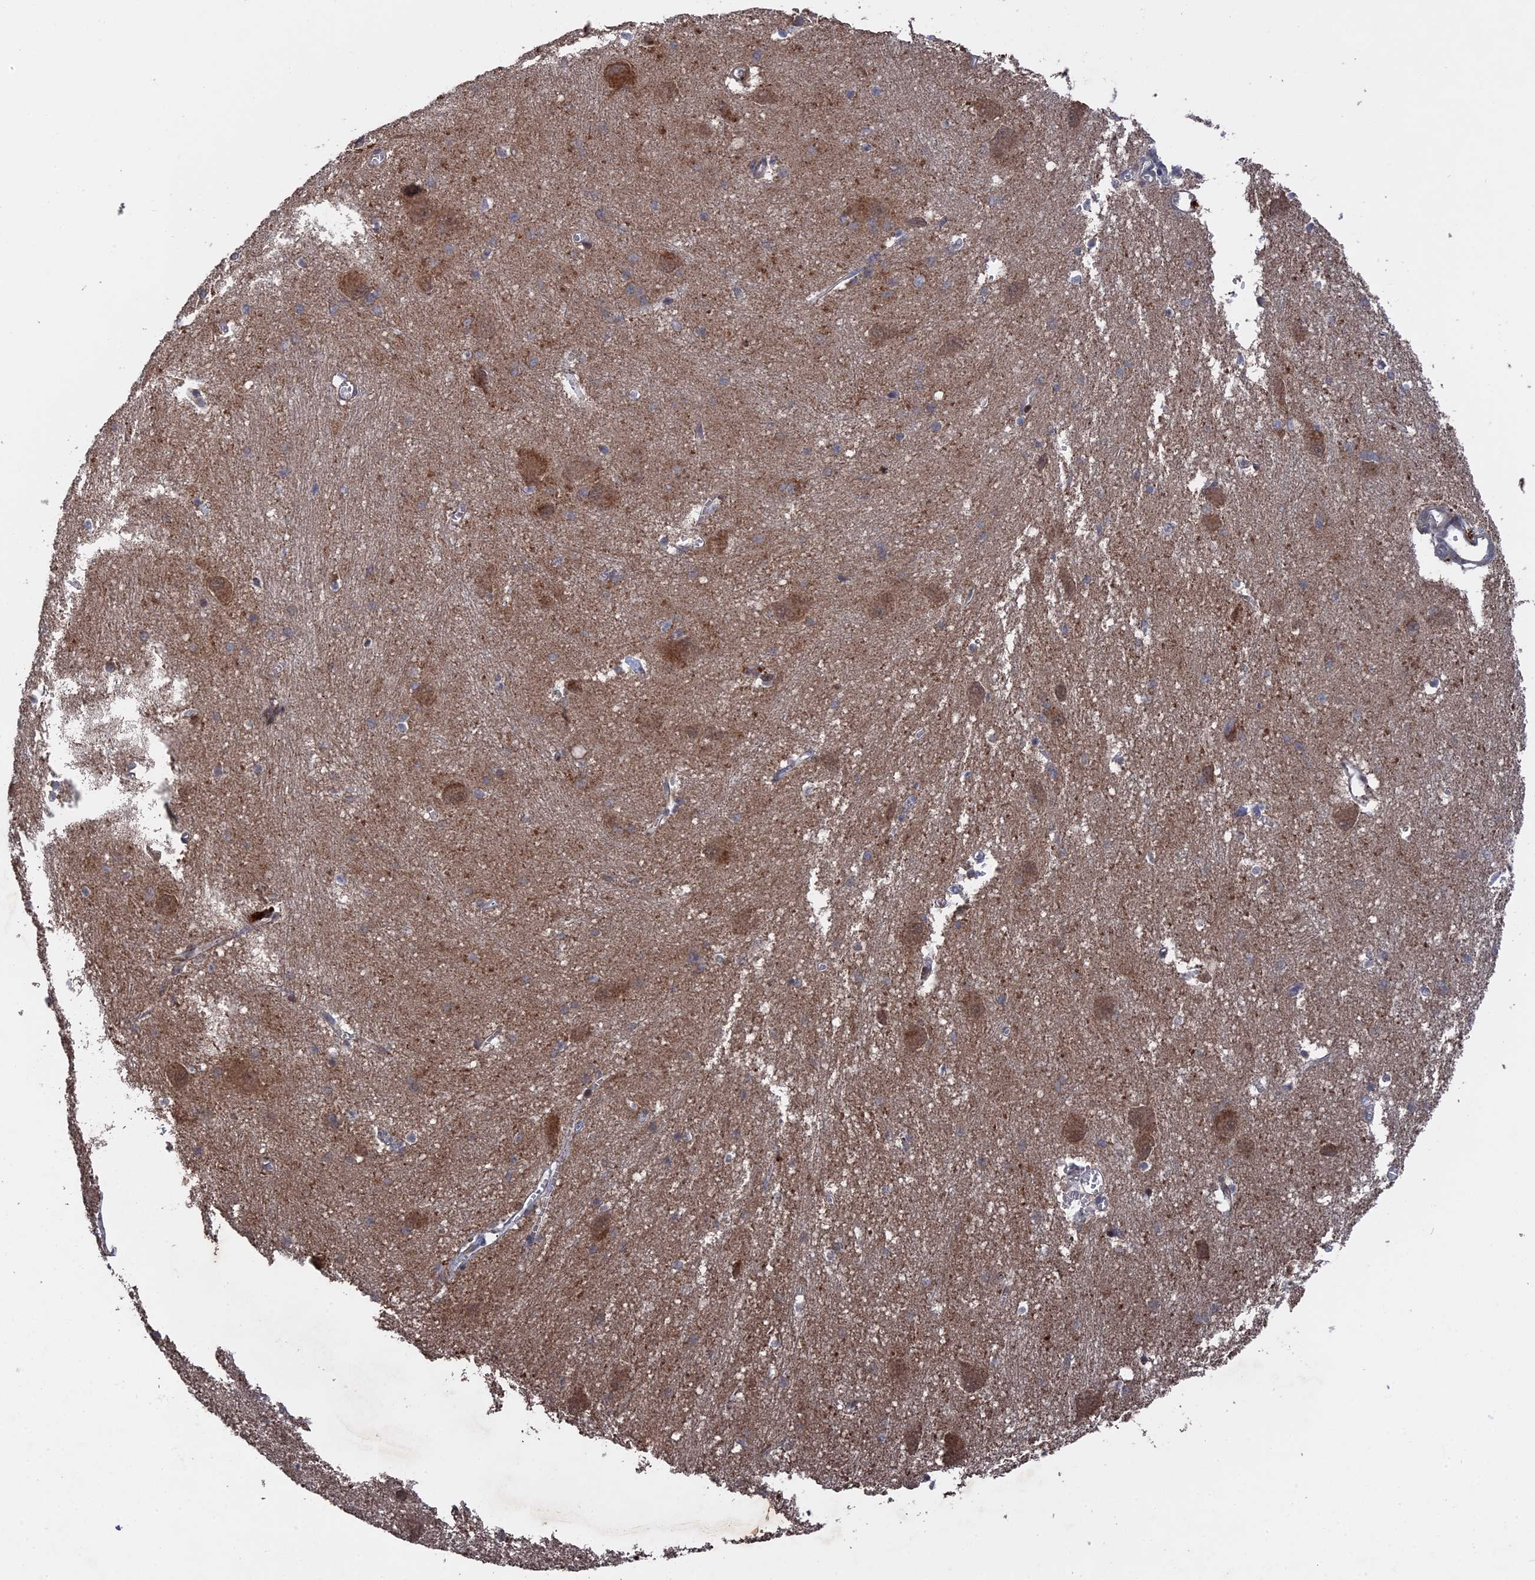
{"staining": {"intensity": "moderate", "quantity": "<25%", "location": "cytoplasmic/membranous"}, "tissue": "caudate", "cell_type": "Glial cells", "image_type": "normal", "snomed": [{"axis": "morphology", "description": "Normal tissue, NOS"}, {"axis": "topography", "description": "Lateral ventricle wall"}], "caption": "About <25% of glial cells in unremarkable human caudate reveal moderate cytoplasmic/membranous protein staining as visualized by brown immunohistochemical staining.", "gene": "CEACAM21", "patient": {"sex": "male", "age": 37}}